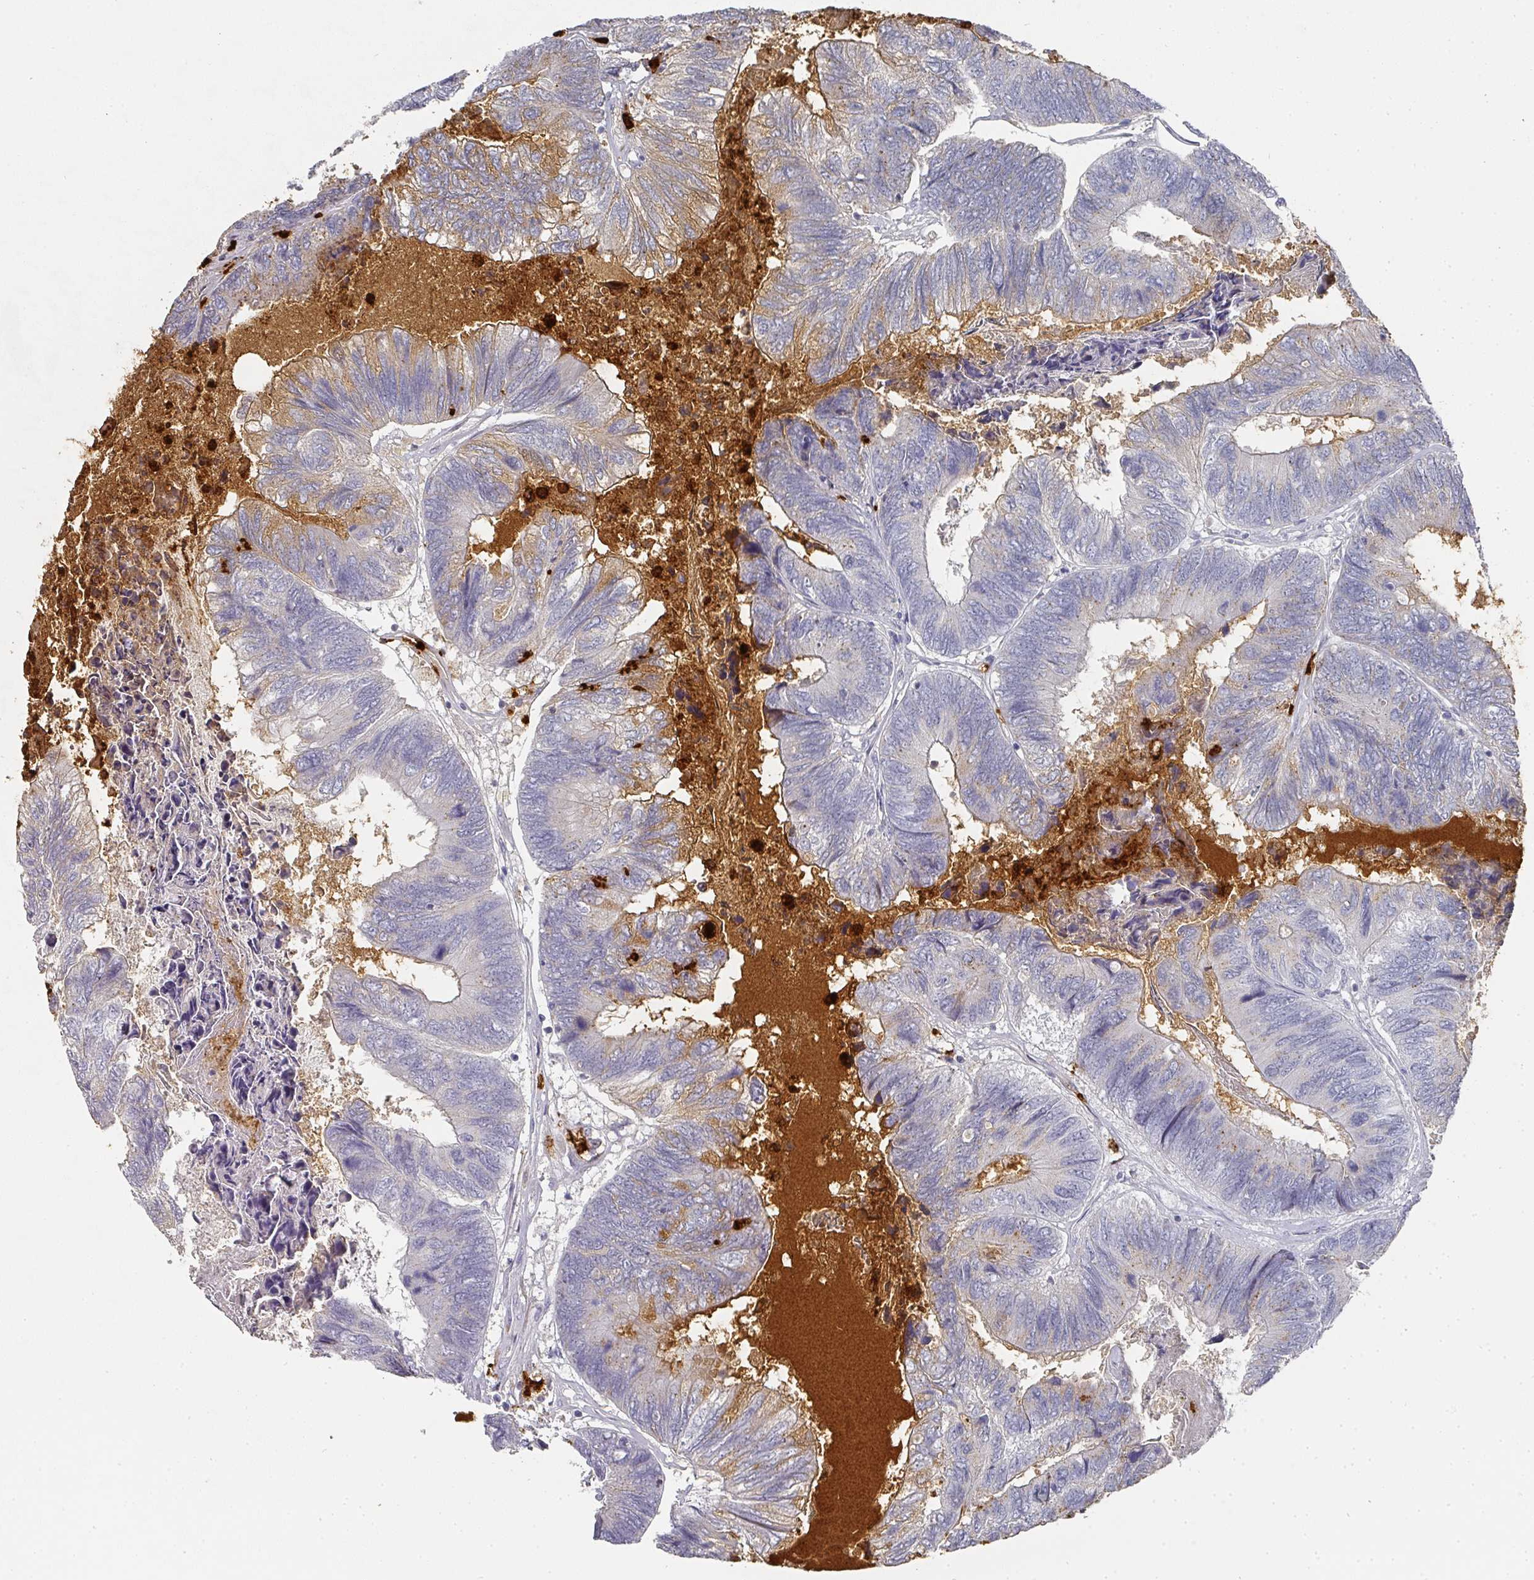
{"staining": {"intensity": "weak", "quantity": "25%-75%", "location": "cytoplasmic/membranous"}, "tissue": "colorectal cancer", "cell_type": "Tumor cells", "image_type": "cancer", "snomed": [{"axis": "morphology", "description": "Adenocarcinoma, NOS"}, {"axis": "topography", "description": "Colon"}], "caption": "Immunohistochemistry (IHC) staining of colorectal adenocarcinoma, which reveals low levels of weak cytoplasmic/membranous positivity in about 25%-75% of tumor cells indicating weak cytoplasmic/membranous protein expression. The staining was performed using DAB (3,3'-diaminobenzidine) (brown) for protein detection and nuclei were counterstained in hematoxylin (blue).", "gene": "CAMP", "patient": {"sex": "female", "age": 67}}